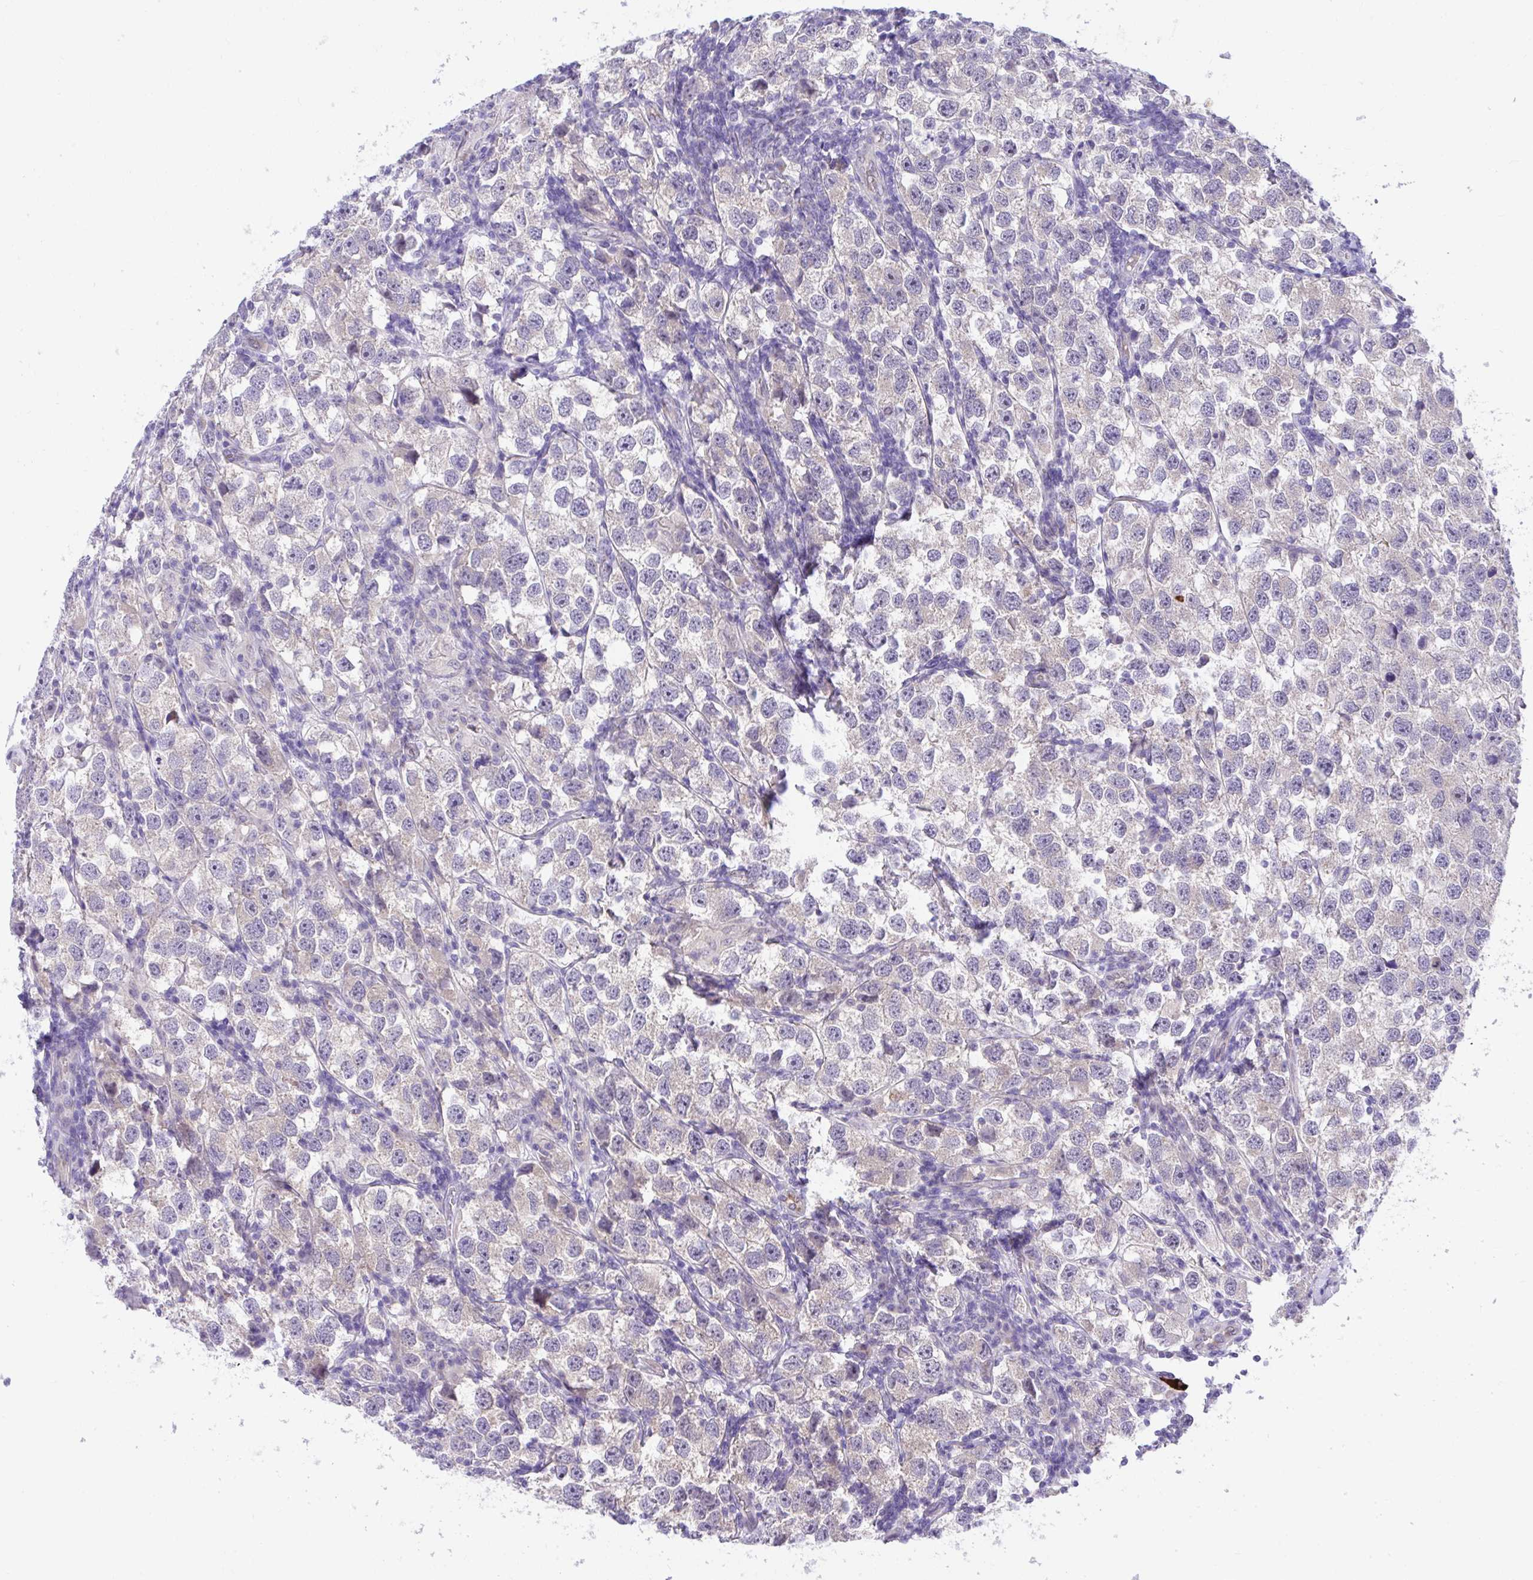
{"staining": {"intensity": "negative", "quantity": "none", "location": "none"}, "tissue": "testis cancer", "cell_type": "Tumor cells", "image_type": "cancer", "snomed": [{"axis": "morphology", "description": "Seminoma, NOS"}, {"axis": "topography", "description": "Testis"}], "caption": "Immunohistochemical staining of testis cancer (seminoma) reveals no significant expression in tumor cells.", "gene": "CHIA", "patient": {"sex": "male", "age": 26}}